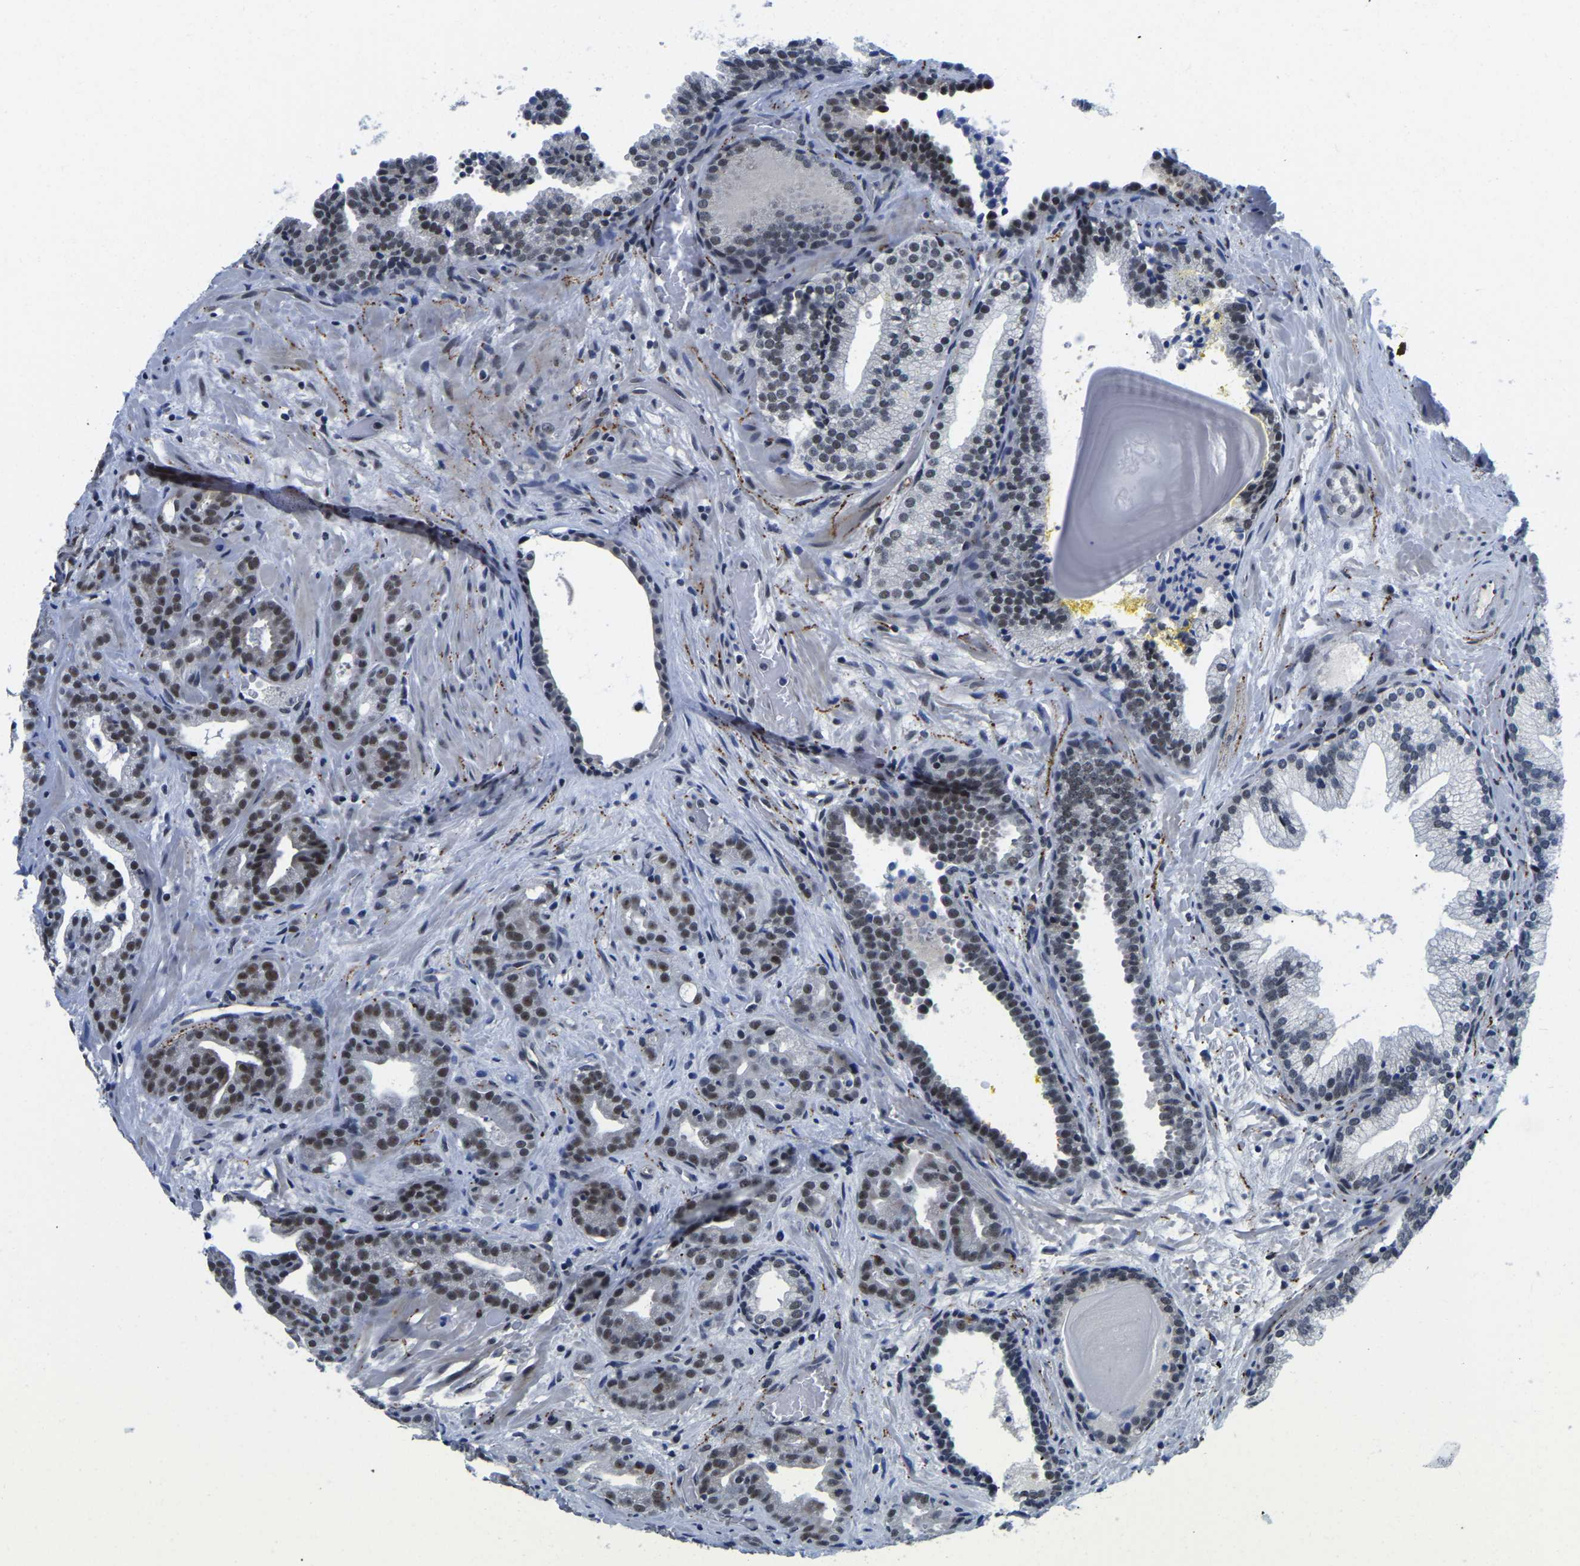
{"staining": {"intensity": "weak", "quantity": "25%-75%", "location": "nuclear"}, "tissue": "prostate cancer", "cell_type": "Tumor cells", "image_type": "cancer", "snomed": [{"axis": "morphology", "description": "Adenocarcinoma, Low grade"}, {"axis": "topography", "description": "Prostate"}], "caption": "This photomicrograph shows low-grade adenocarcinoma (prostate) stained with IHC to label a protein in brown. The nuclear of tumor cells show weak positivity for the protein. Nuclei are counter-stained blue.", "gene": "POLDIP3", "patient": {"sex": "male", "age": 63}}